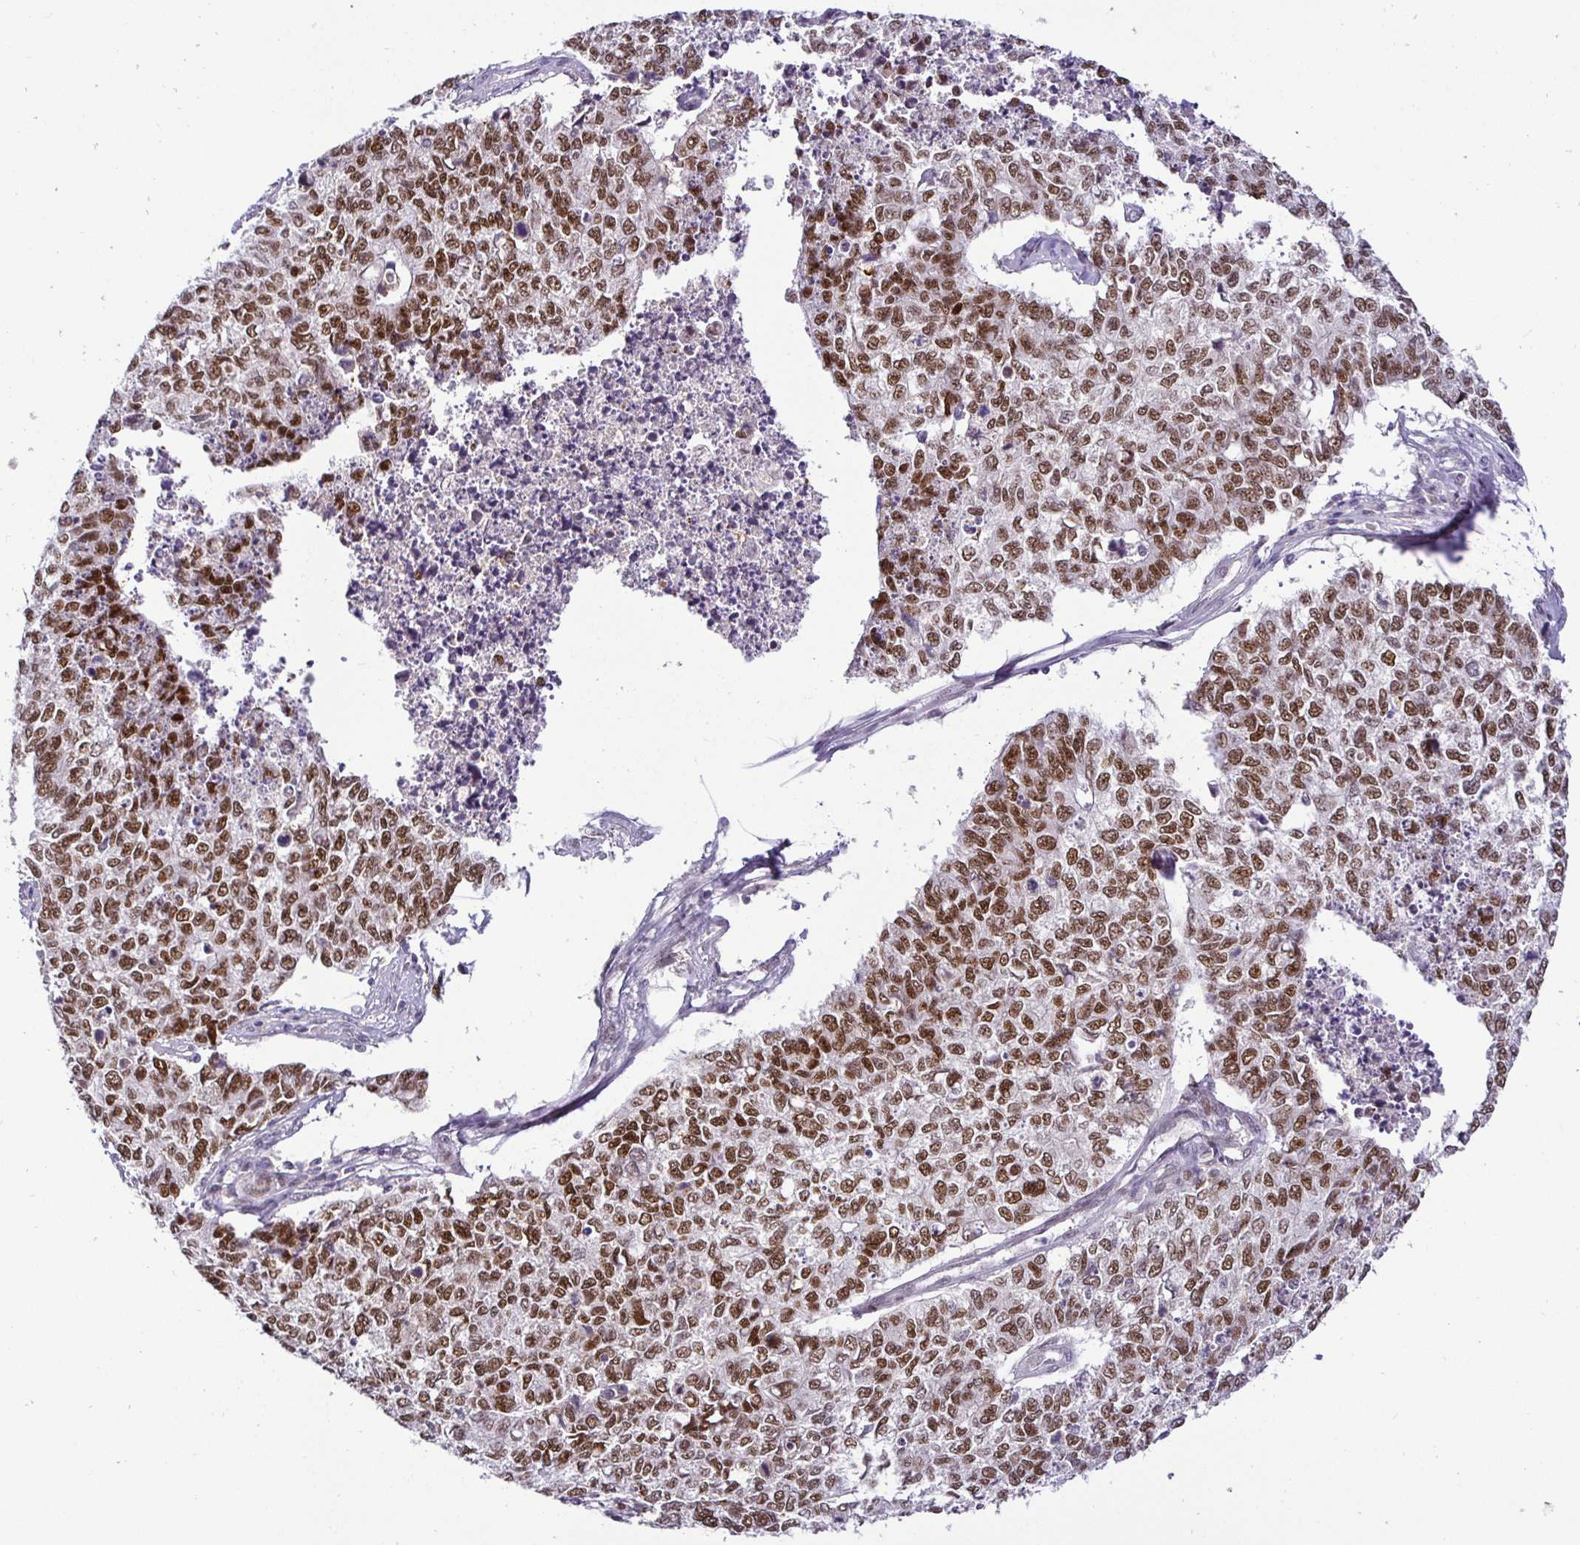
{"staining": {"intensity": "moderate", "quantity": ">75%", "location": "nuclear"}, "tissue": "cervical cancer", "cell_type": "Tumor cells", "image_type": "cancer", "snomed": [{"axis": "morphology", "description": "Adenocarcinoma, NOS"}, {"axis": "topography", "description": "Cervix"}], "caption": "Protein analysis of cervical cancer (adenocarcinoma) tissue reveals moderate nuclear positivity in approximately >75% of tumor cells. Immunohistochemistry (ihc) stains the protein of interest in brown and the nuclei are stained blue.", "gene": "NUP188", "patient": {"sex": "female", "age": 63}}